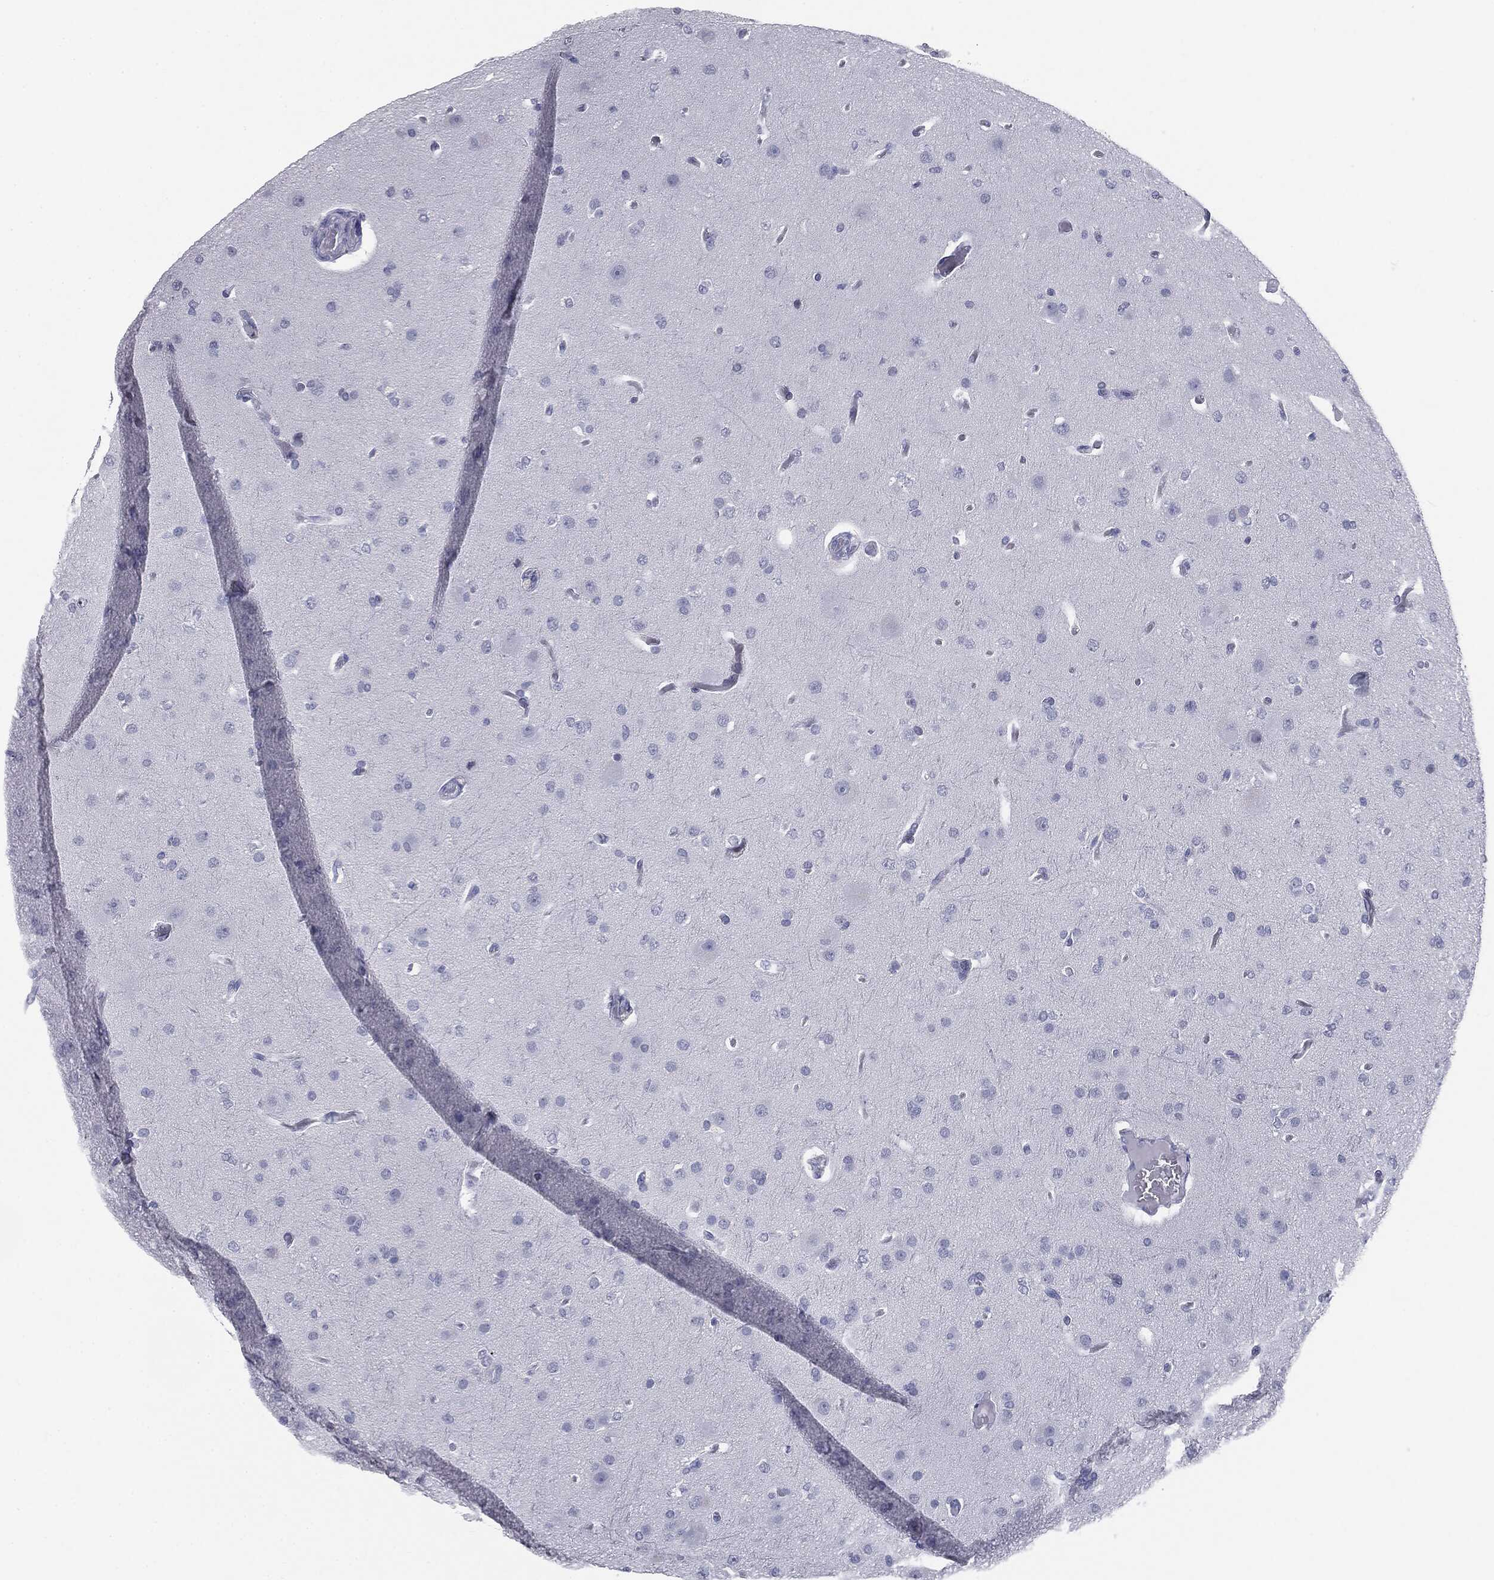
{"staining": {"intensity": "negative", "quantity": "none", "location": "none"}, "tissue": "glioma", "cell_type": "Tumor cells", "image_type": "cancer", "snomed": [{"axis": "morphology", "description": "Glioma, malignant, Low grade"}, {"axis": "topography", "description": "Brain"}], "caption": "DAB (3,3'-diaminobenzidine) immunohistochemical staining of glioma displays no significant expression in tumor cells.", "gene": "TPO", "patient": {"sex": "male", "age": 41}}